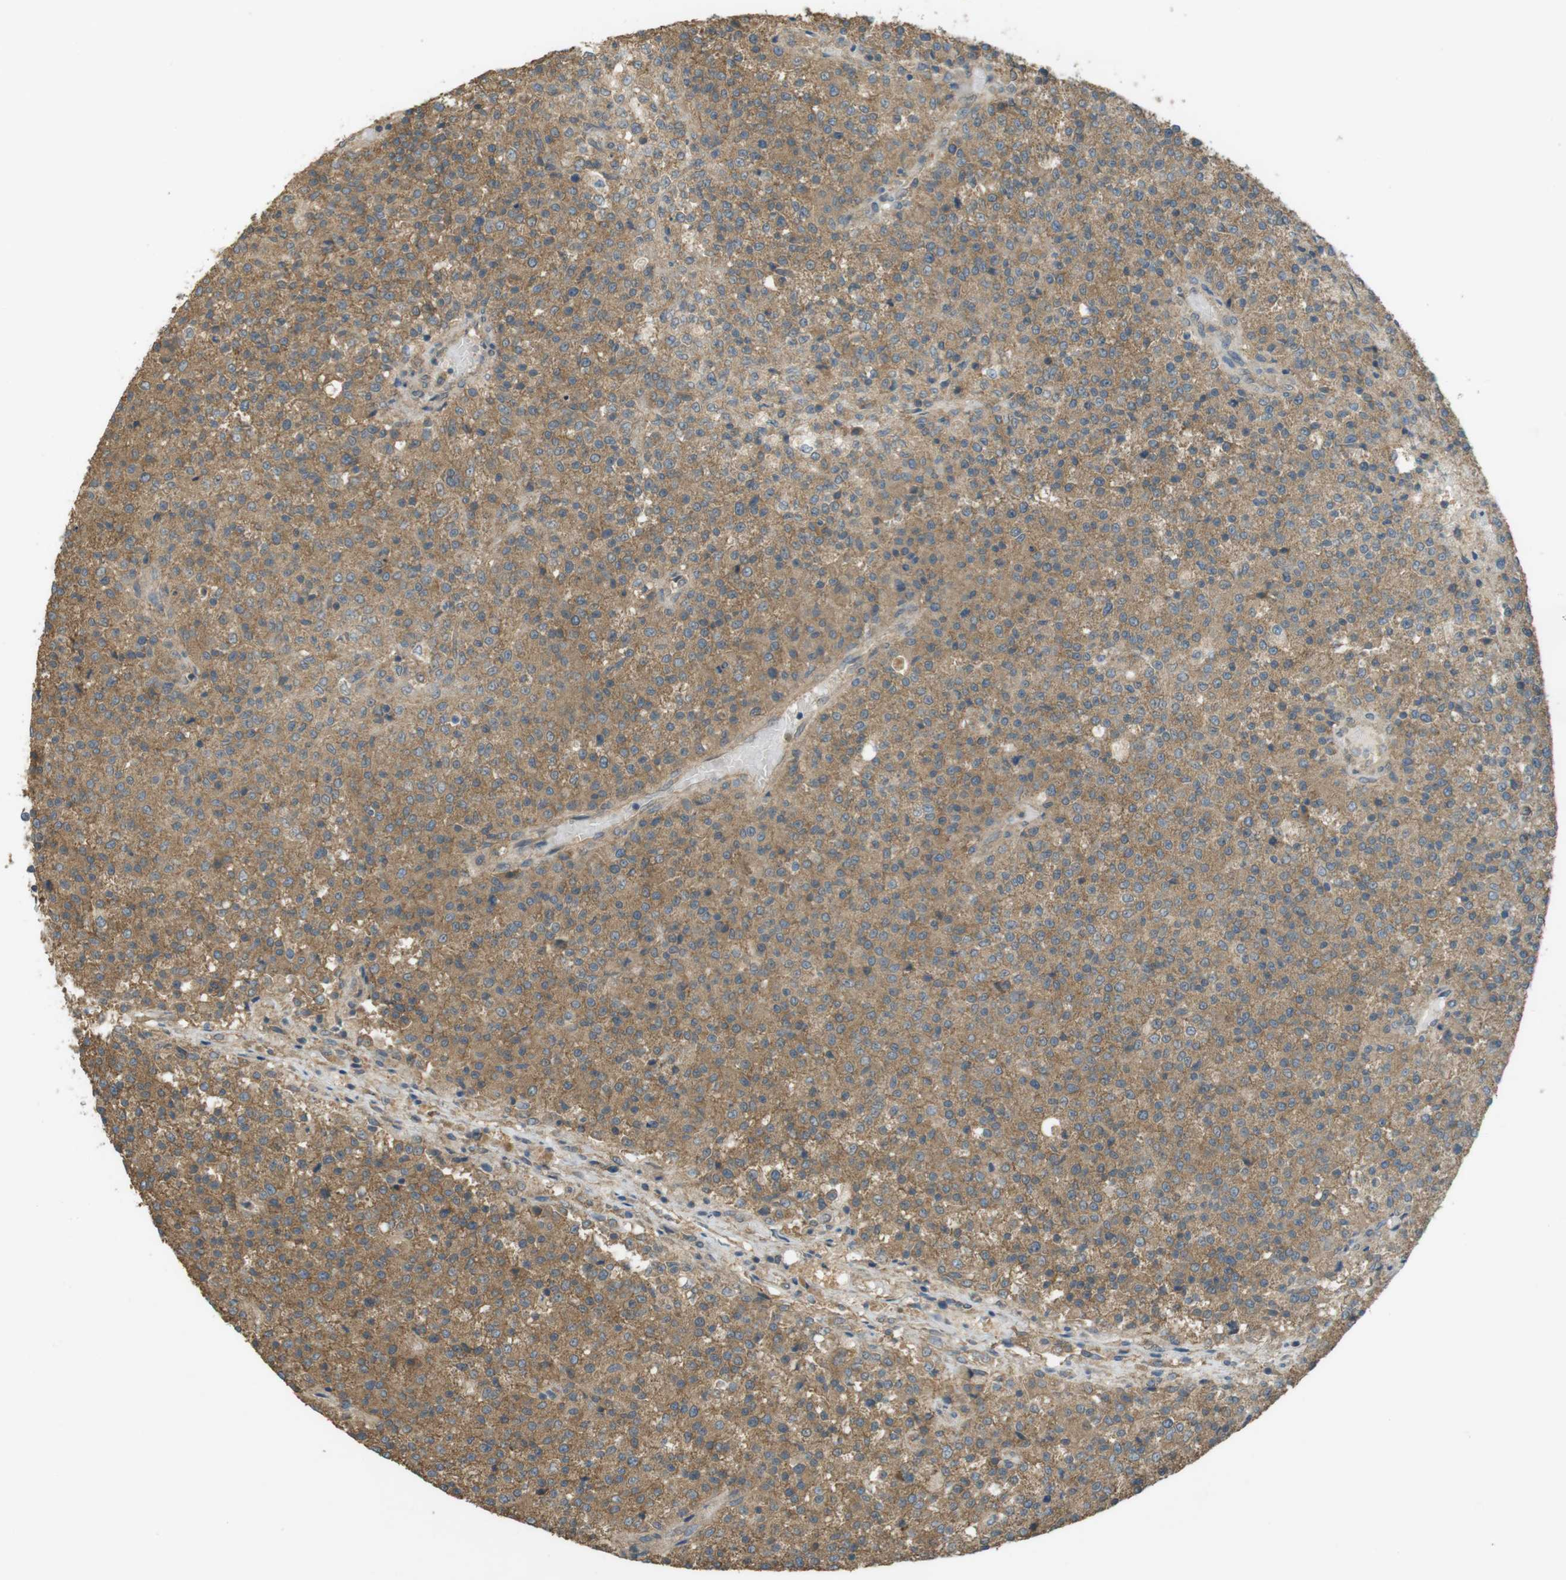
{"staining": {"intensity": "moderate", "quantity": ">75%", "location": "cytoplasmic/membranous"}, "tissue": "testis cancer", "cell_type": "Tumor cells", "image_type": "cancer", "snomed": [{"axis": "morphology", "description": "Seminoma, NOS"}, {"axis": "topography", "description": "Testis"}], "caption": "Testis cancer (seminoma) was stained to show a protein in brown. There is medium levels of moderate cytoplasmic/membranous expression in about >75% of tumor cells.", "gene": "ZDHHC20", "patient": {"sex": "male", "age": 59}}